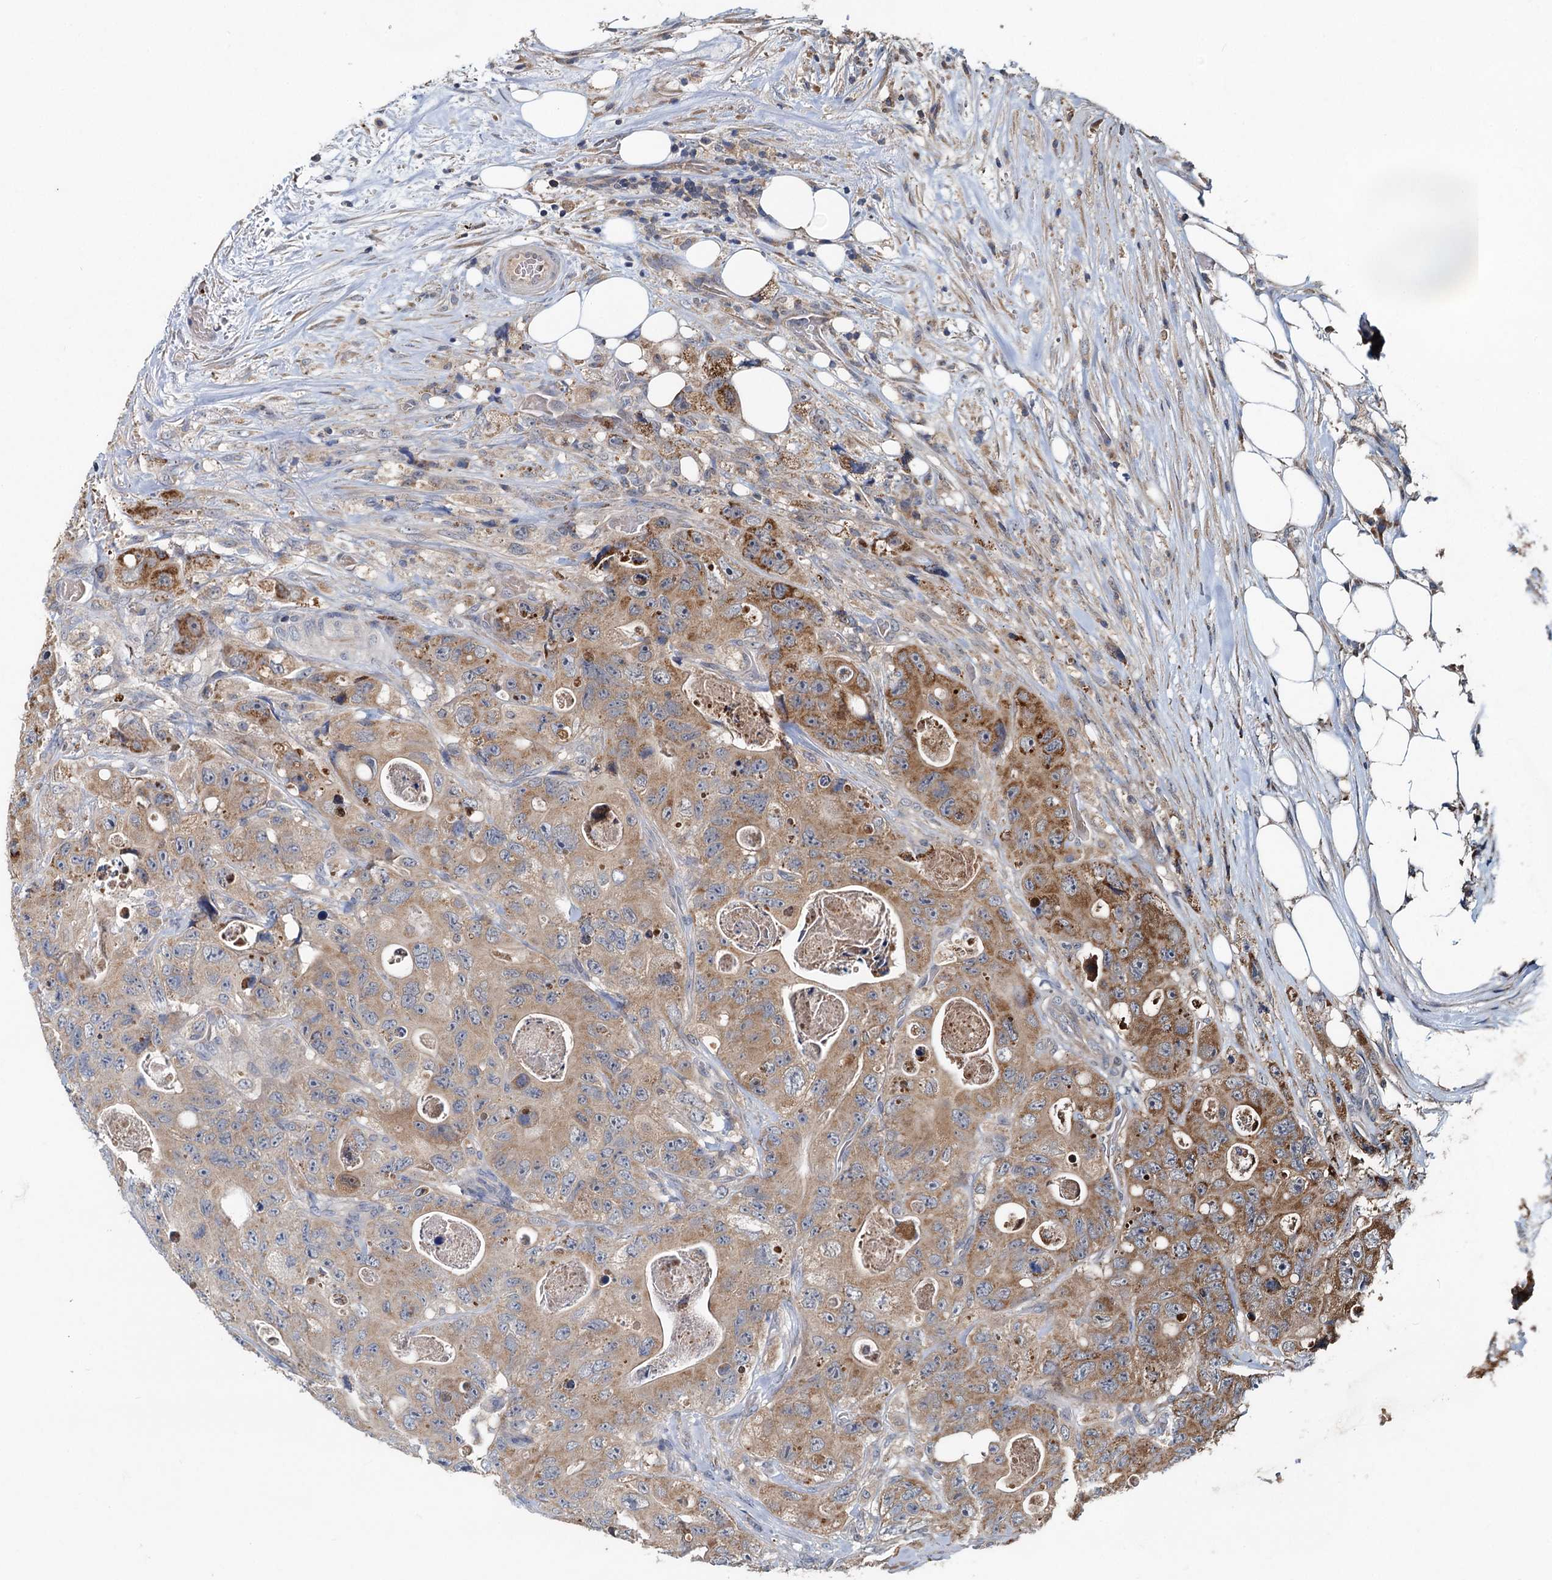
{"staining": {"intensity": "moderate", "quantity": ">75%", "location": "cytoplasmic/membranous"}, "tissue": "colorectal cancer", "cell_type": "Tumor cells", "image_type": "cancer", "snomed": [{"axis": "morphology", "description": "Adenocarcinoma, NOS"}, {"axis": "topography", "description": "Colon"}], "caption": "Protein expression analysis of human adenocarcinoma (colorectal) reveals moderate cytoplasmic/membranous staining in about >75% of tumor cells.", "gene": "OTUB1", "patient": {"sex": "female", "age": 46}}